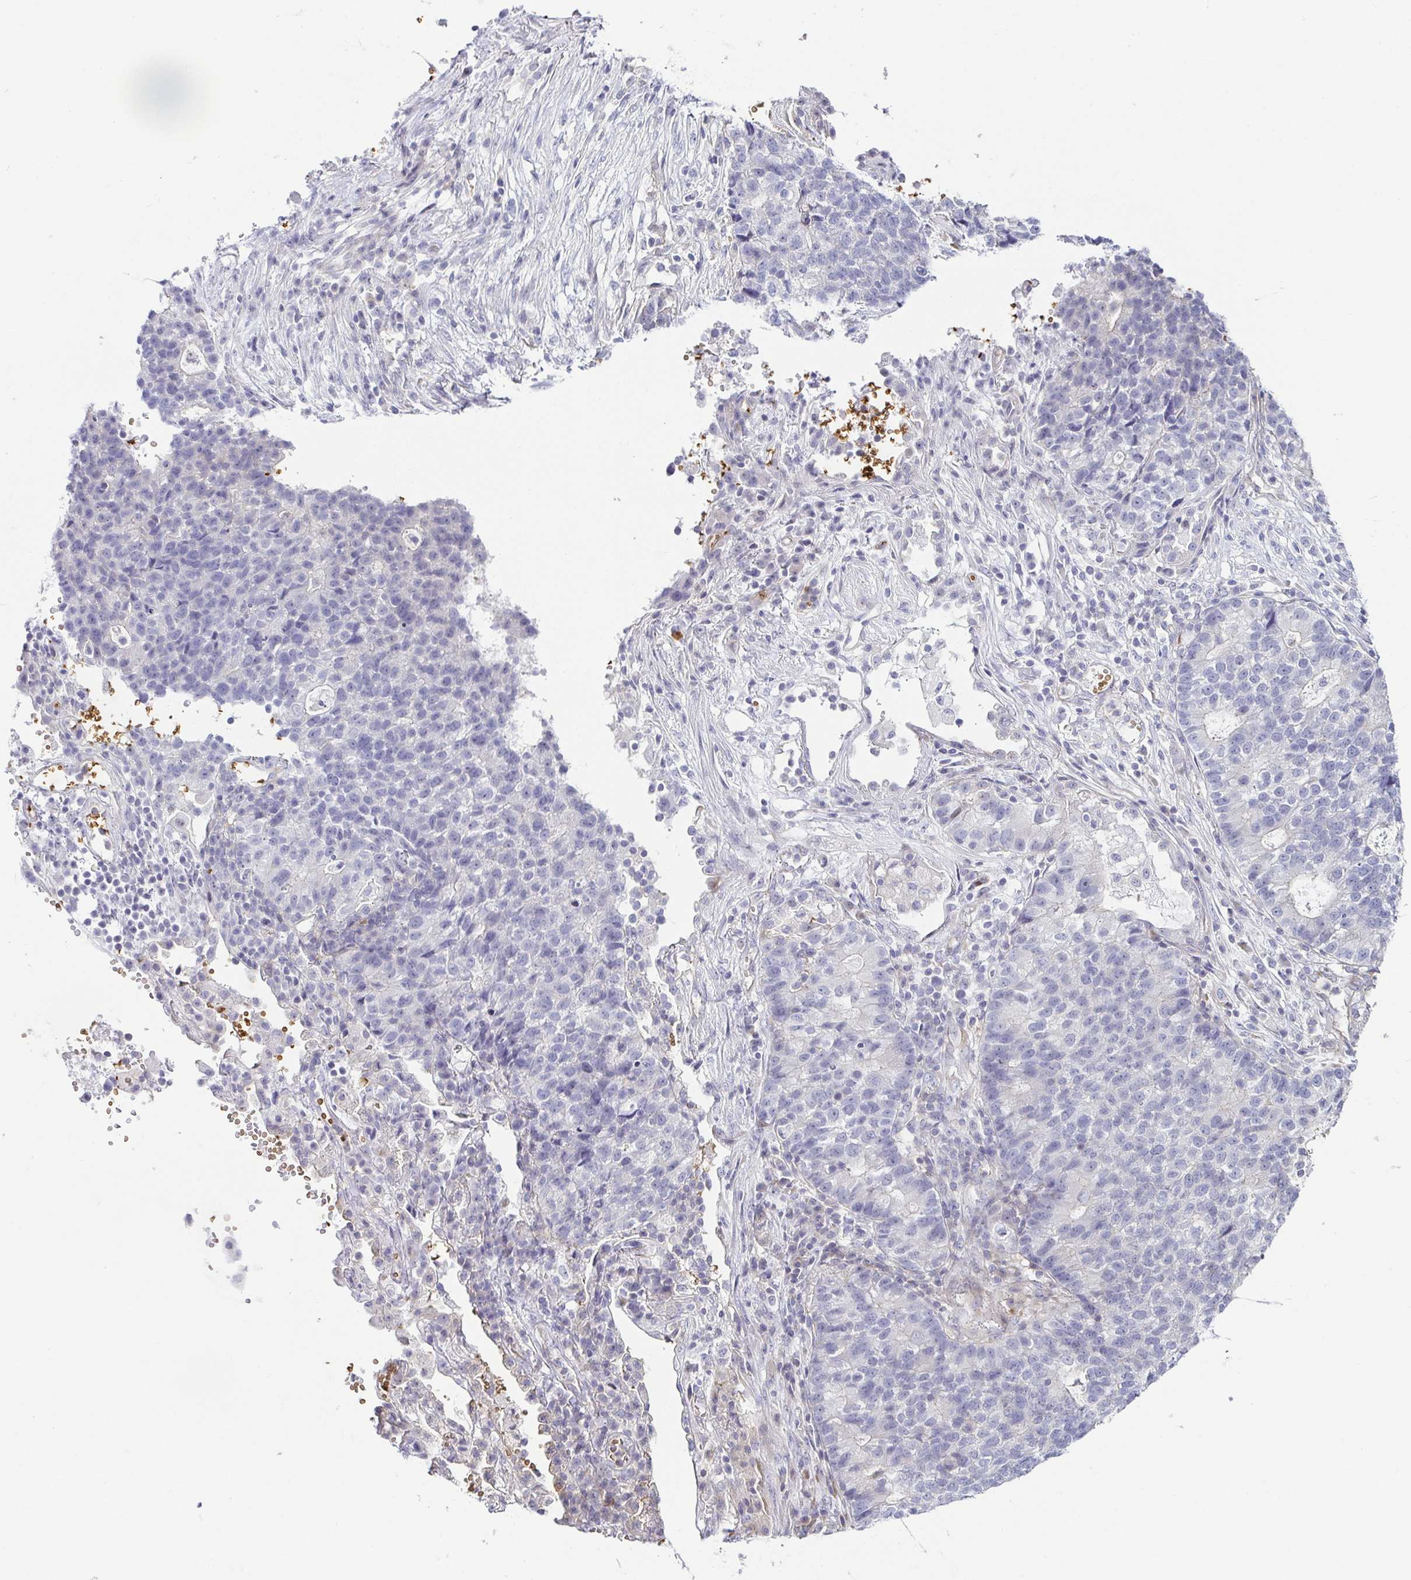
{"staining": {"intensity": "negative", "quantity": "none", "location": "none"}, "tissue": "lung cancer", "cell_type": "Tumor cells", "image_type": "cancer", "snomed": [{"axis": "morphology", "description": "Adenocarcinoma, NOS"}, {"axis": "topography", "description": "Lung"}], "caption": "This is a histopathology image of immunohistochemistry staining of lung cancer, which shows no positivity in tumor cells.", "gene": "FAM162B", "patient": {"sex": "male", "age": 57}}